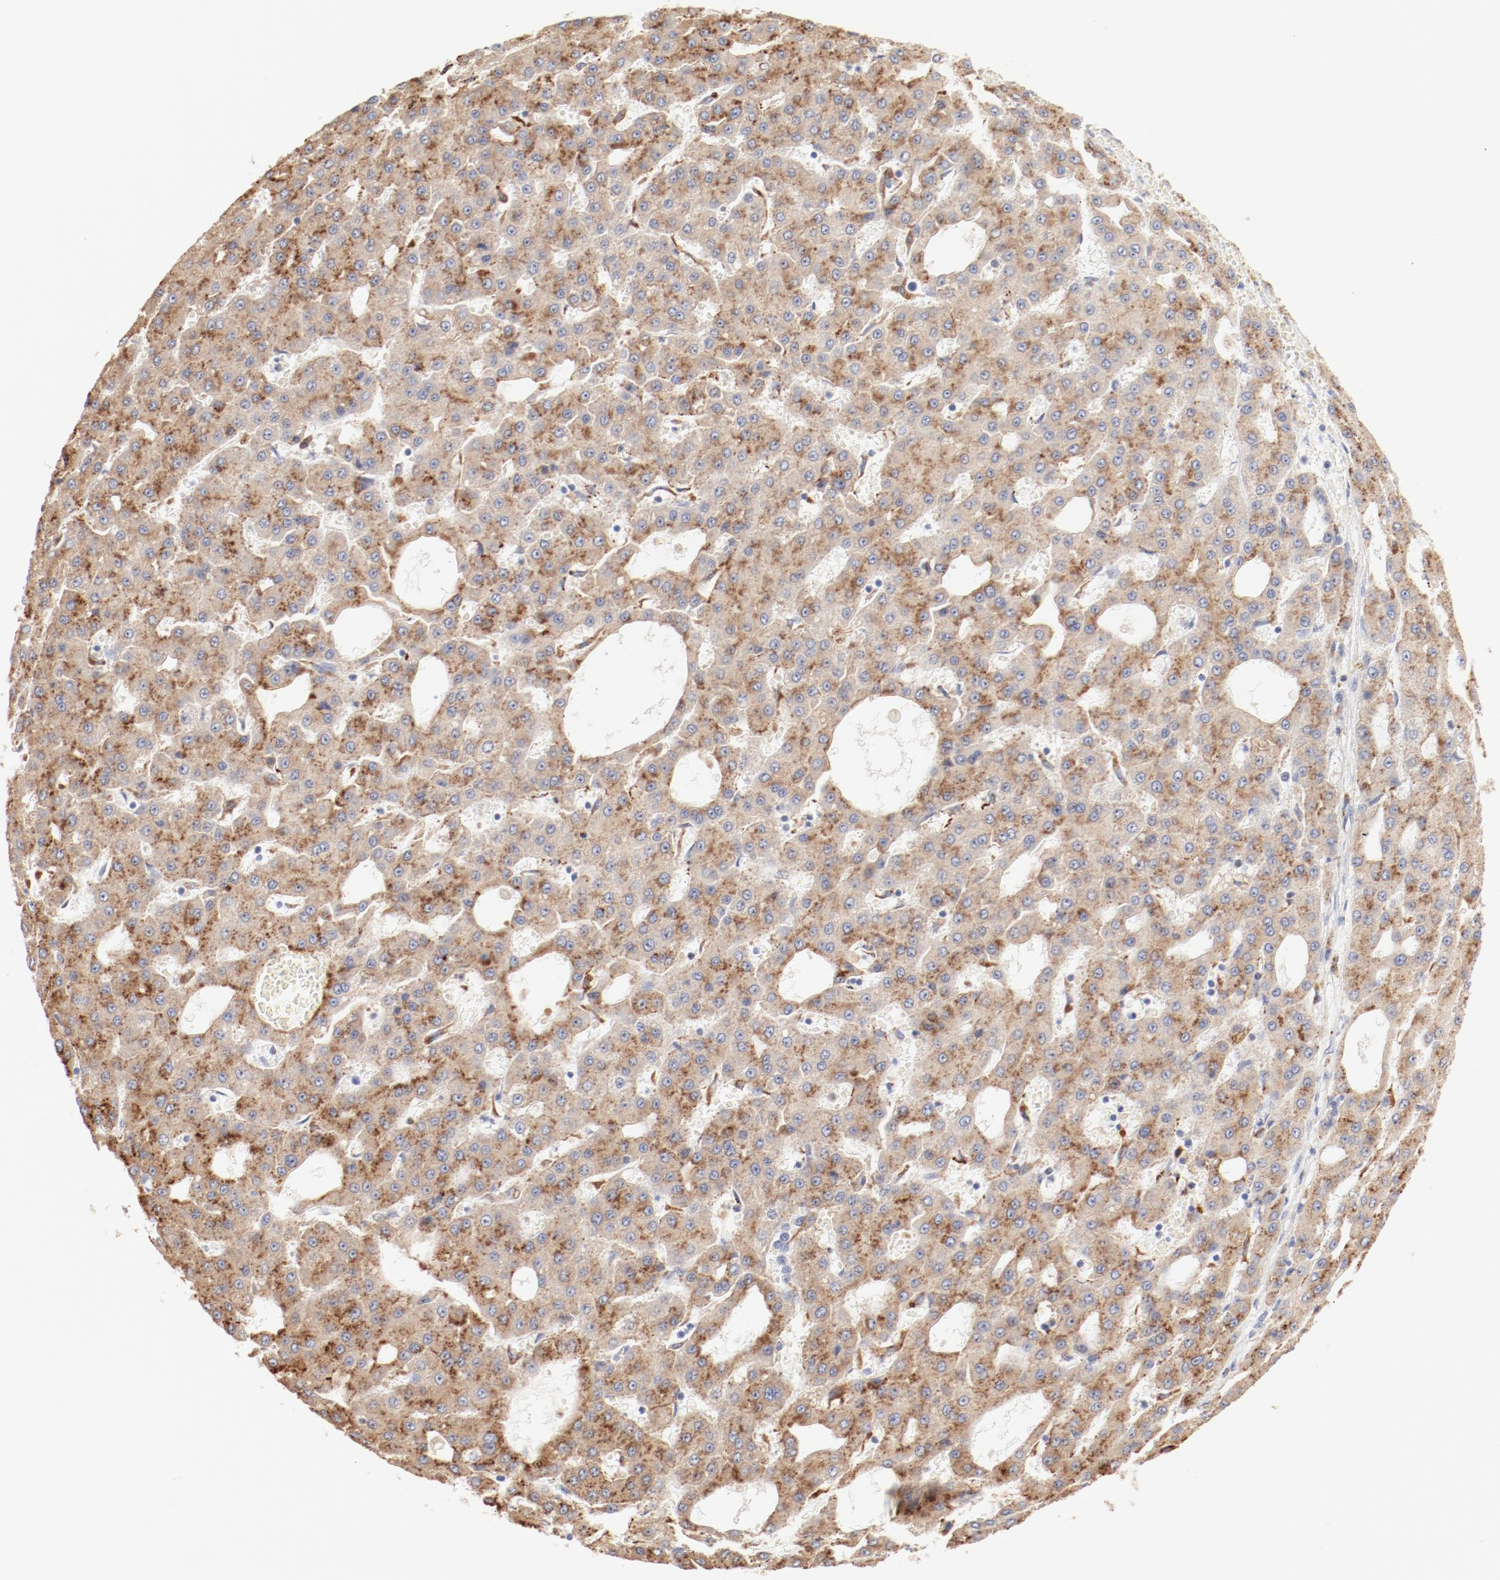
{"staining": {"intensity": "moderate", "quantity": ">75%", "location": "cytoplasmic/membranous"}, "tissue": "liver cancer", "cell_type": "Tumor cells", "image_type": "cancer", "snomed": [{"axis": "morphology", "description": "Carcinoma, Hepatocellular, NOS"}, {"axis": "topography", "description": "Liver"}], "caption": "Immunohistochemical staining of hepatocellular carcinoma (liver) displays medium levels of moderate cytoplasmic/membranous protein expression in approximately >75% of tumor cells.", "gene": "CTSH", "patient": {"sex": "male", "age": 47}}